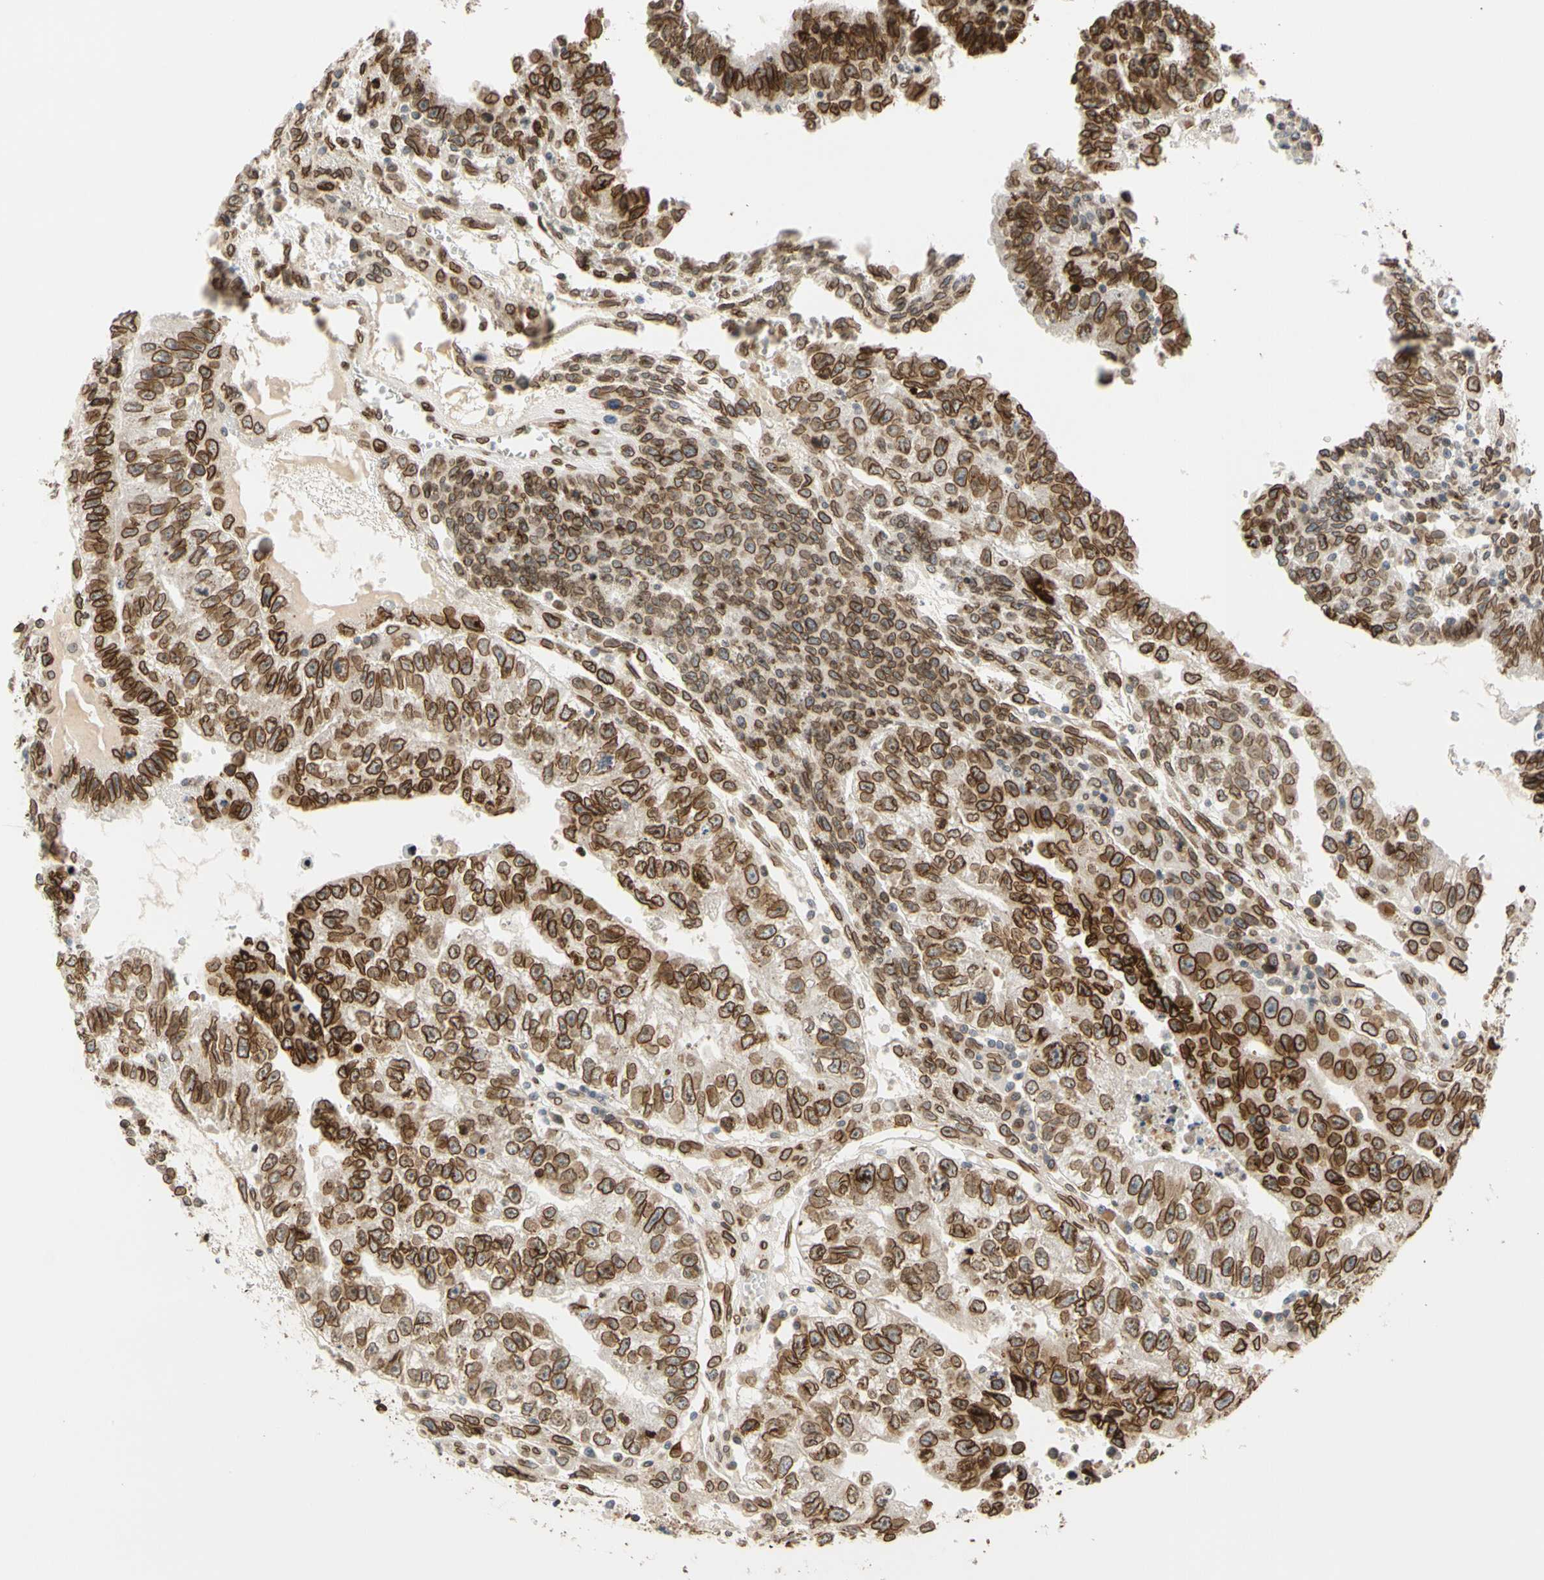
{"staining": {"intensity": "strong", "quantity": ">75%", "location": "cytoplasmic/membranous,nuclear"}, "tissue": "testis cancer", "cell_type": "Tumor cells", "image_type": "cancer", "snomed": [{"axis": "morphology", "description": "Seminoma, NOS"}, {"axis": "morphology", "description": "Carcinoma, Embryonal, NOS"}, {"axis": "topography", "description": "Testis"}], "caption": "Protein expression analysis of human testis embryonal carcinoma reveals strong cytoplasmic/membranous and nuclear expression in approximately >75% of tumor cells.", "gene": "SUN1", "patient": {"sex": "male", "age": 52}}